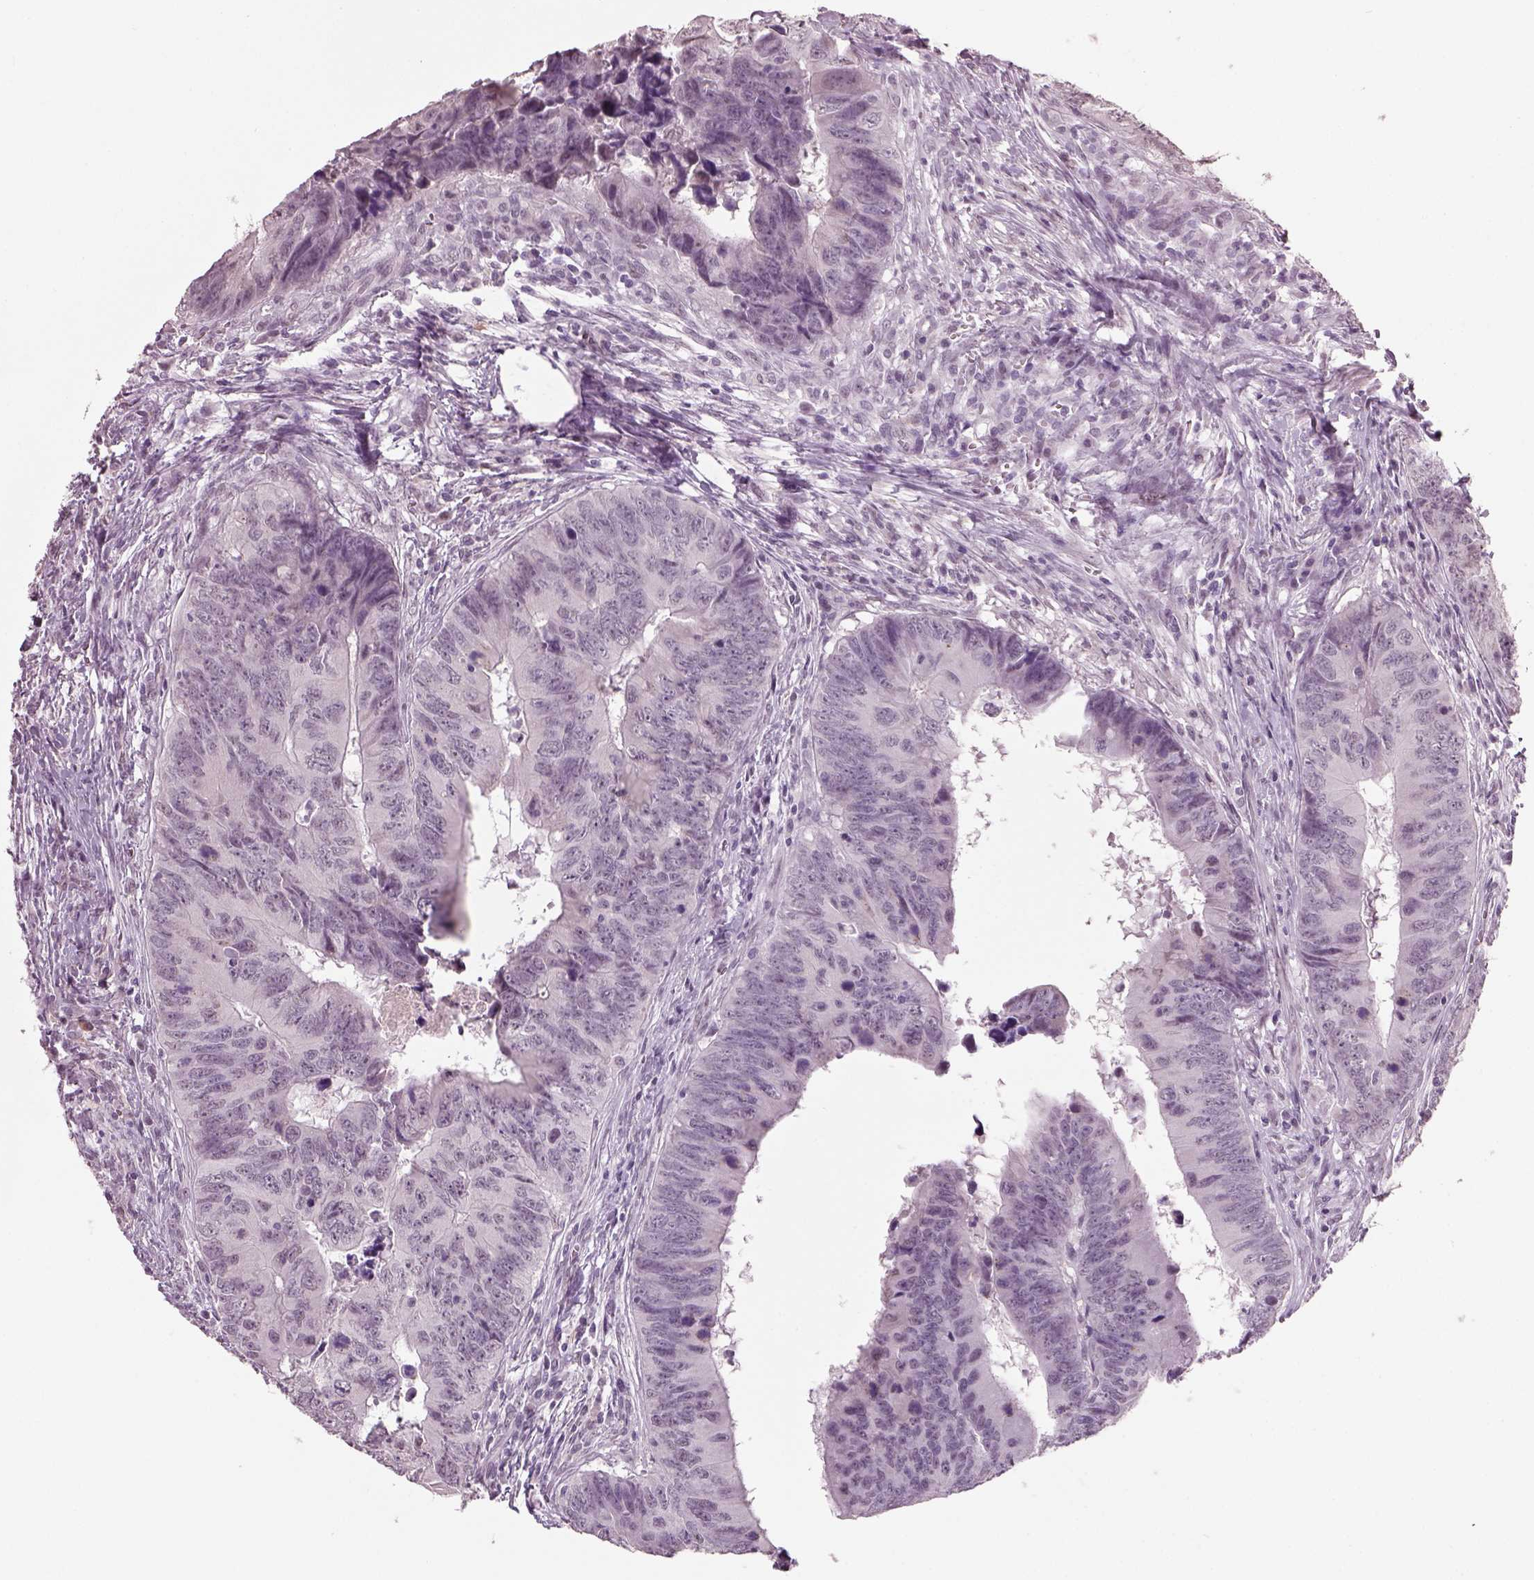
{"staining": {"intensity": "negative", "quantity": "none", "location": "none"}, "tissue": "colorectal cancer", "cell_type": "Tumor cells", "image_type": "cancer", "snomed": [{"axis": "morphology", "description": "Adenocarcinoma, NOS"}, {"axis": "topography", "description": "Colon"}], "caption": "The IHC photomicrograph has no significant positivity in tumor cells of colorectal cancer (adenocarcinoma) tissue.", "gene": "NAT8", "patient": {"sex": "female", "age": 82}}